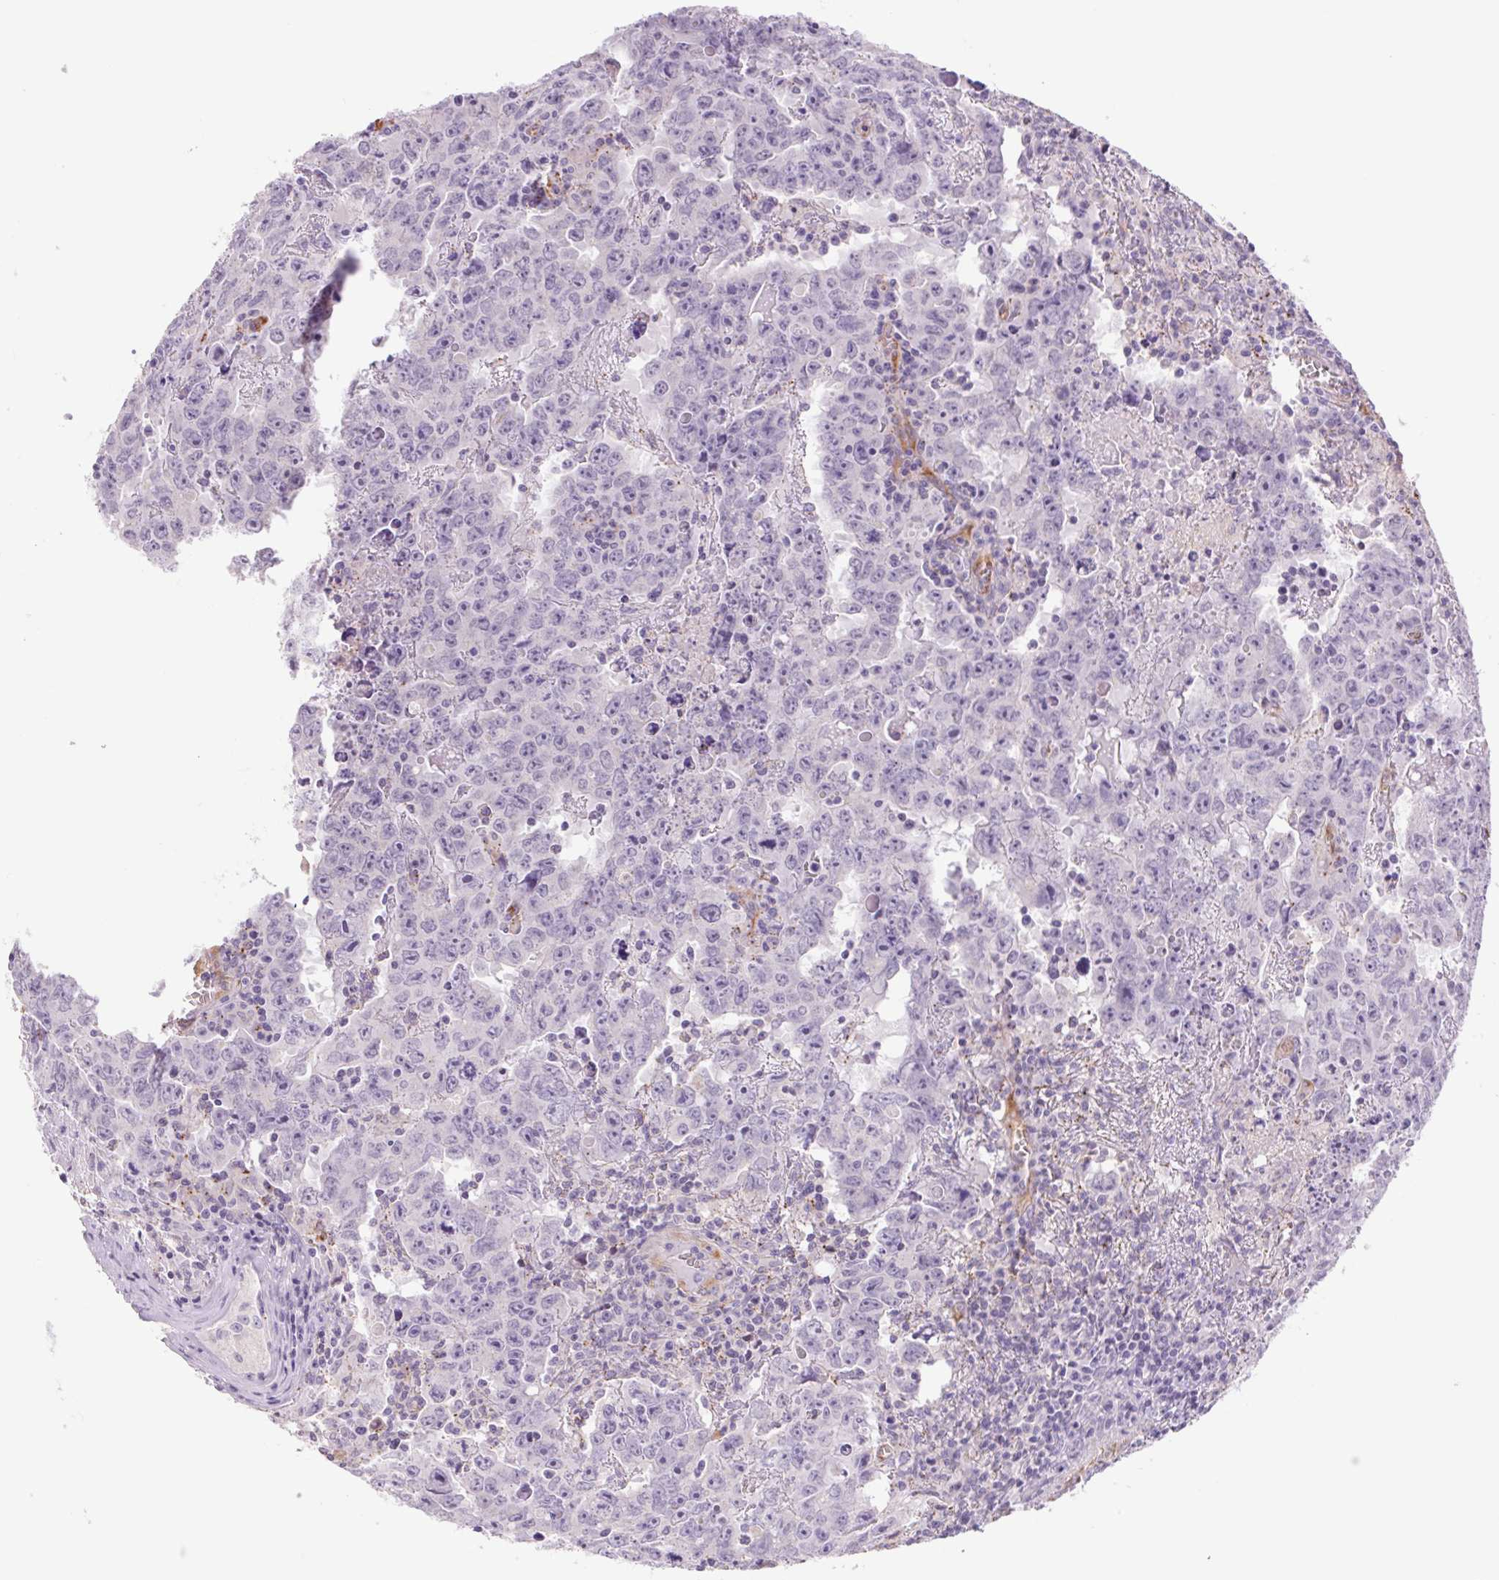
{"staining": {"intensity": "negative", "quantity": "none", "location": "none"}, "tissue": "testis cancer", "cell_type": "Tumor cells", "image_type": "cancer", "snomed": [{"axis": "morphology", "description": "Carcinoma, Embryonal, NOS"}, {"axis": "topography", "description": "Testis"}], "caption": "Immunohistochemical staining of embryonal carcinoma (testis) shows no significant staining in tumor cells. Brightfield microscopy of immunohistochemistry (IHC) stained with DAB (3,3'-diaminobenzidine) (brown) and hematoxylin (blue), captured at high magnification.", "gene": "IGFL3", "patient": {"sex": "male", "age": 22}}